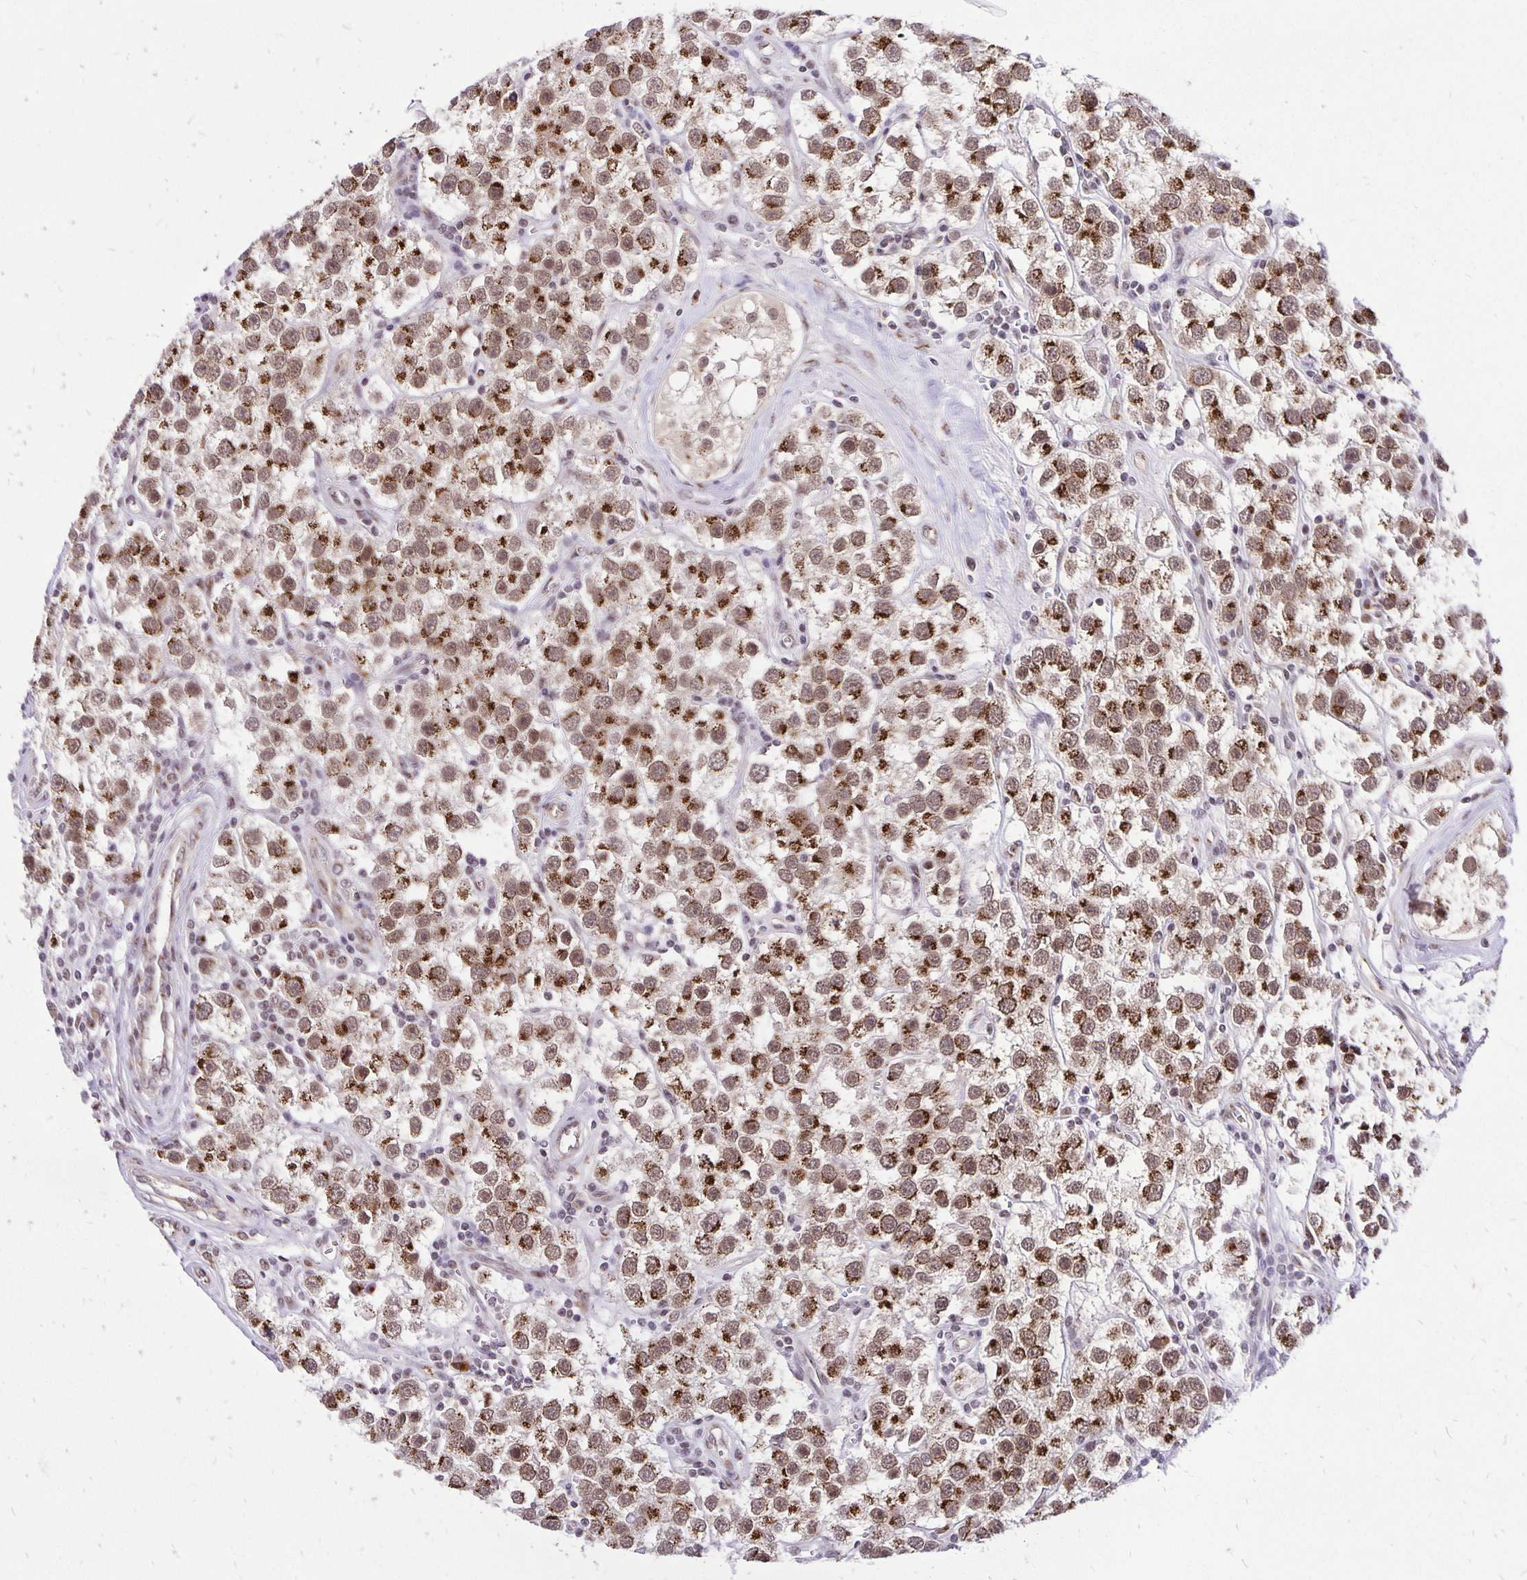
{"staining": {"intensity": "moderate", "quantity": ">75%", "location": "cytoplasmic/membranous,nuclear"}, "tissue": "testis cancer", "cell_type": "Tumor cells", "image_type": "cancer", "snomed": [{"axis": "morphology", "description": "Seminoma, NOS"}, {"axis": "topography", "description": "Testis"}], "caption": "Tumor cells display medium levels of moderate cytoplasmic/membranous and nuclear expression in about >75% of cells in human testis seminoma. The staining was performed using DAB (3,3'-diaminobenzidine) to visualize the protein expression in brown, while the nuclei were stained in blue with hematoxylin (Magnification: 20x).", "gene": "GOLGA5", "patient": {"sex": "male", "age": 34}}